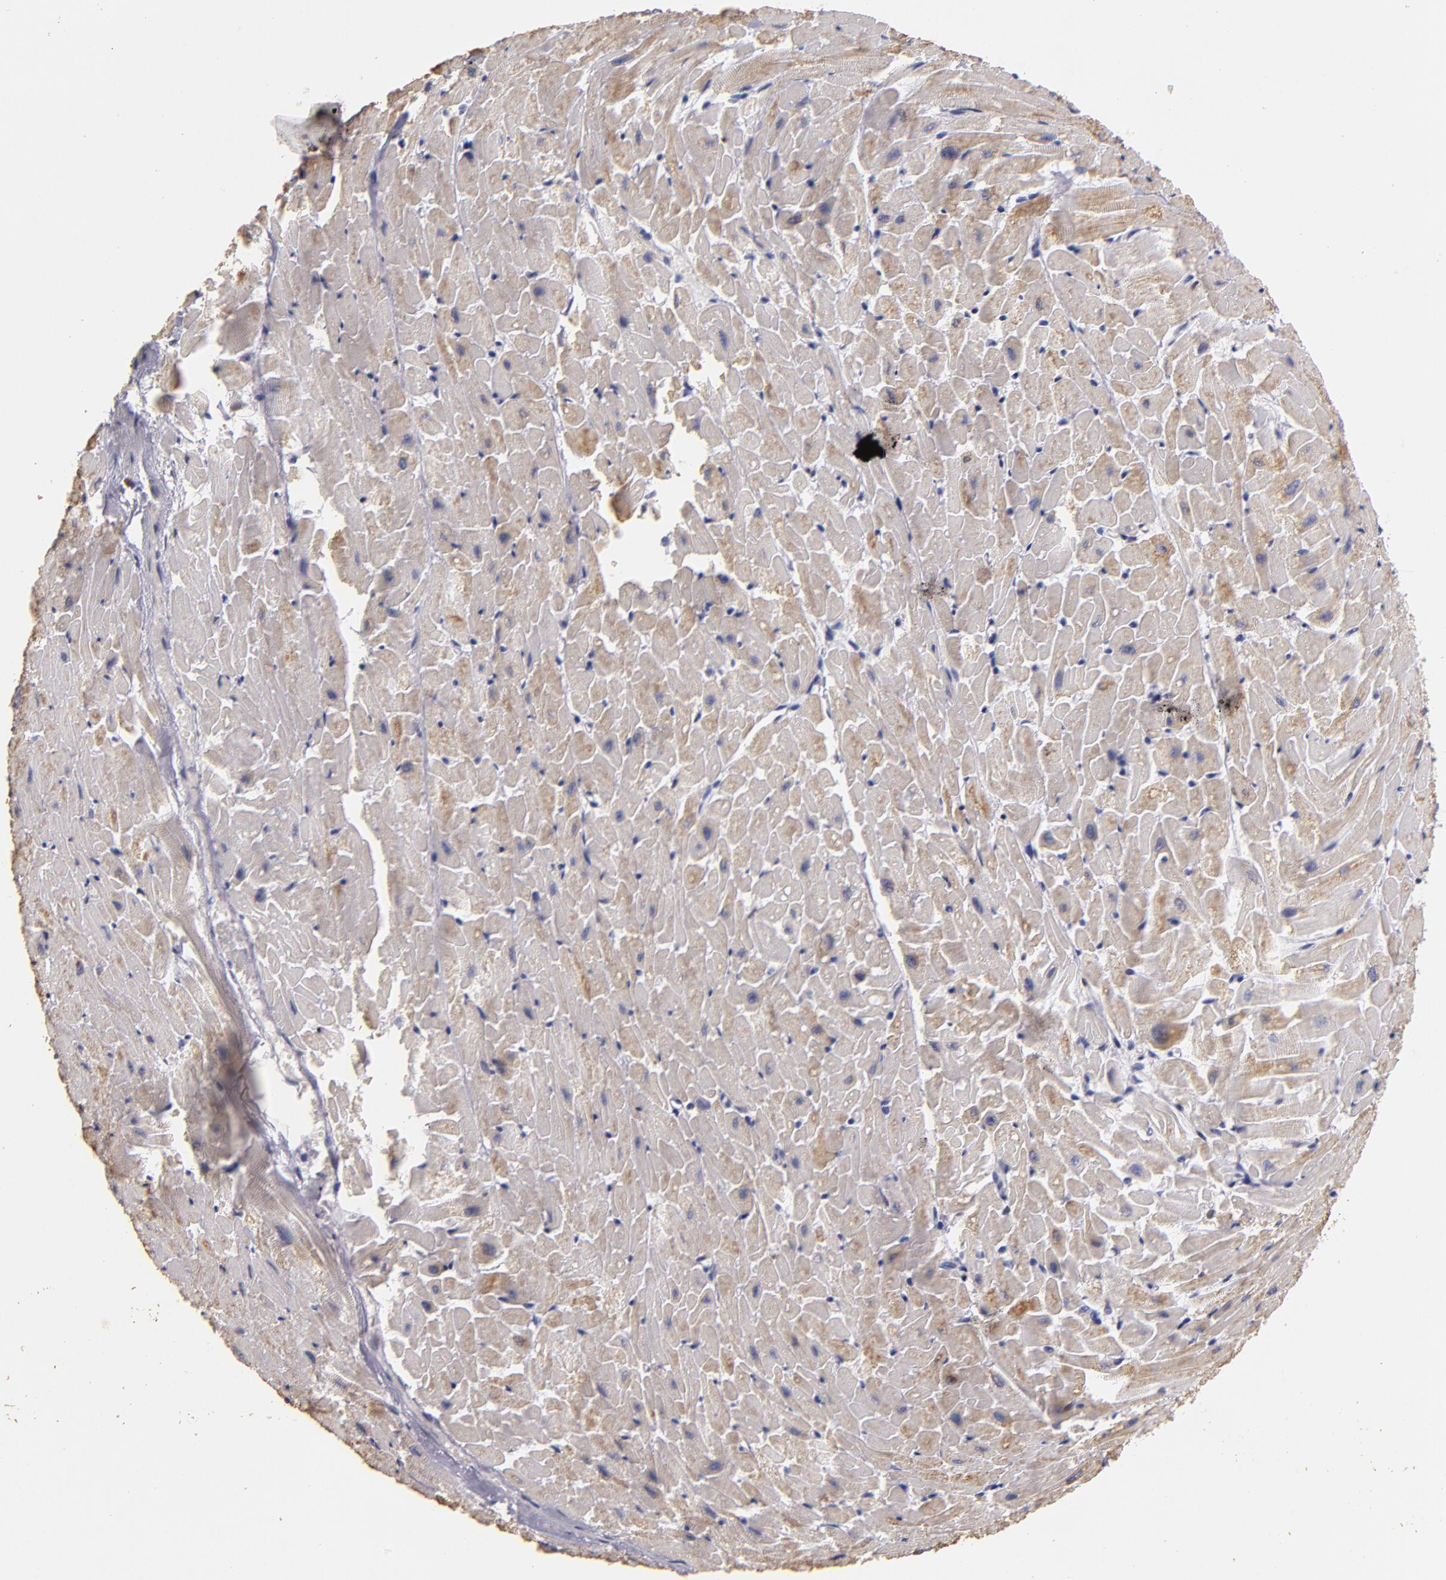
{"staining": {"intensity": "moderate", "quantity": "25%-75%", "location": "cytoplasmic/membranous"}, "tissue": "heart muscle", "cell_type": "Cardiomyocytes", "image_type": "normal", "snomed": [{"axis": "morphology", "description": "Normal tissue, NOS"}, {"axis": "topography", "description": "Heart"}], "caption": "This photomicrograph displays immunohistochemistry (IHC) staining of normal human heart muscle, with medium moderate cytoplasmic/membranous staining in approximately 25%-75% of cardiomyocytes.", "gene": "SOX10", "patient": {"sex": "female", "age": 19}}